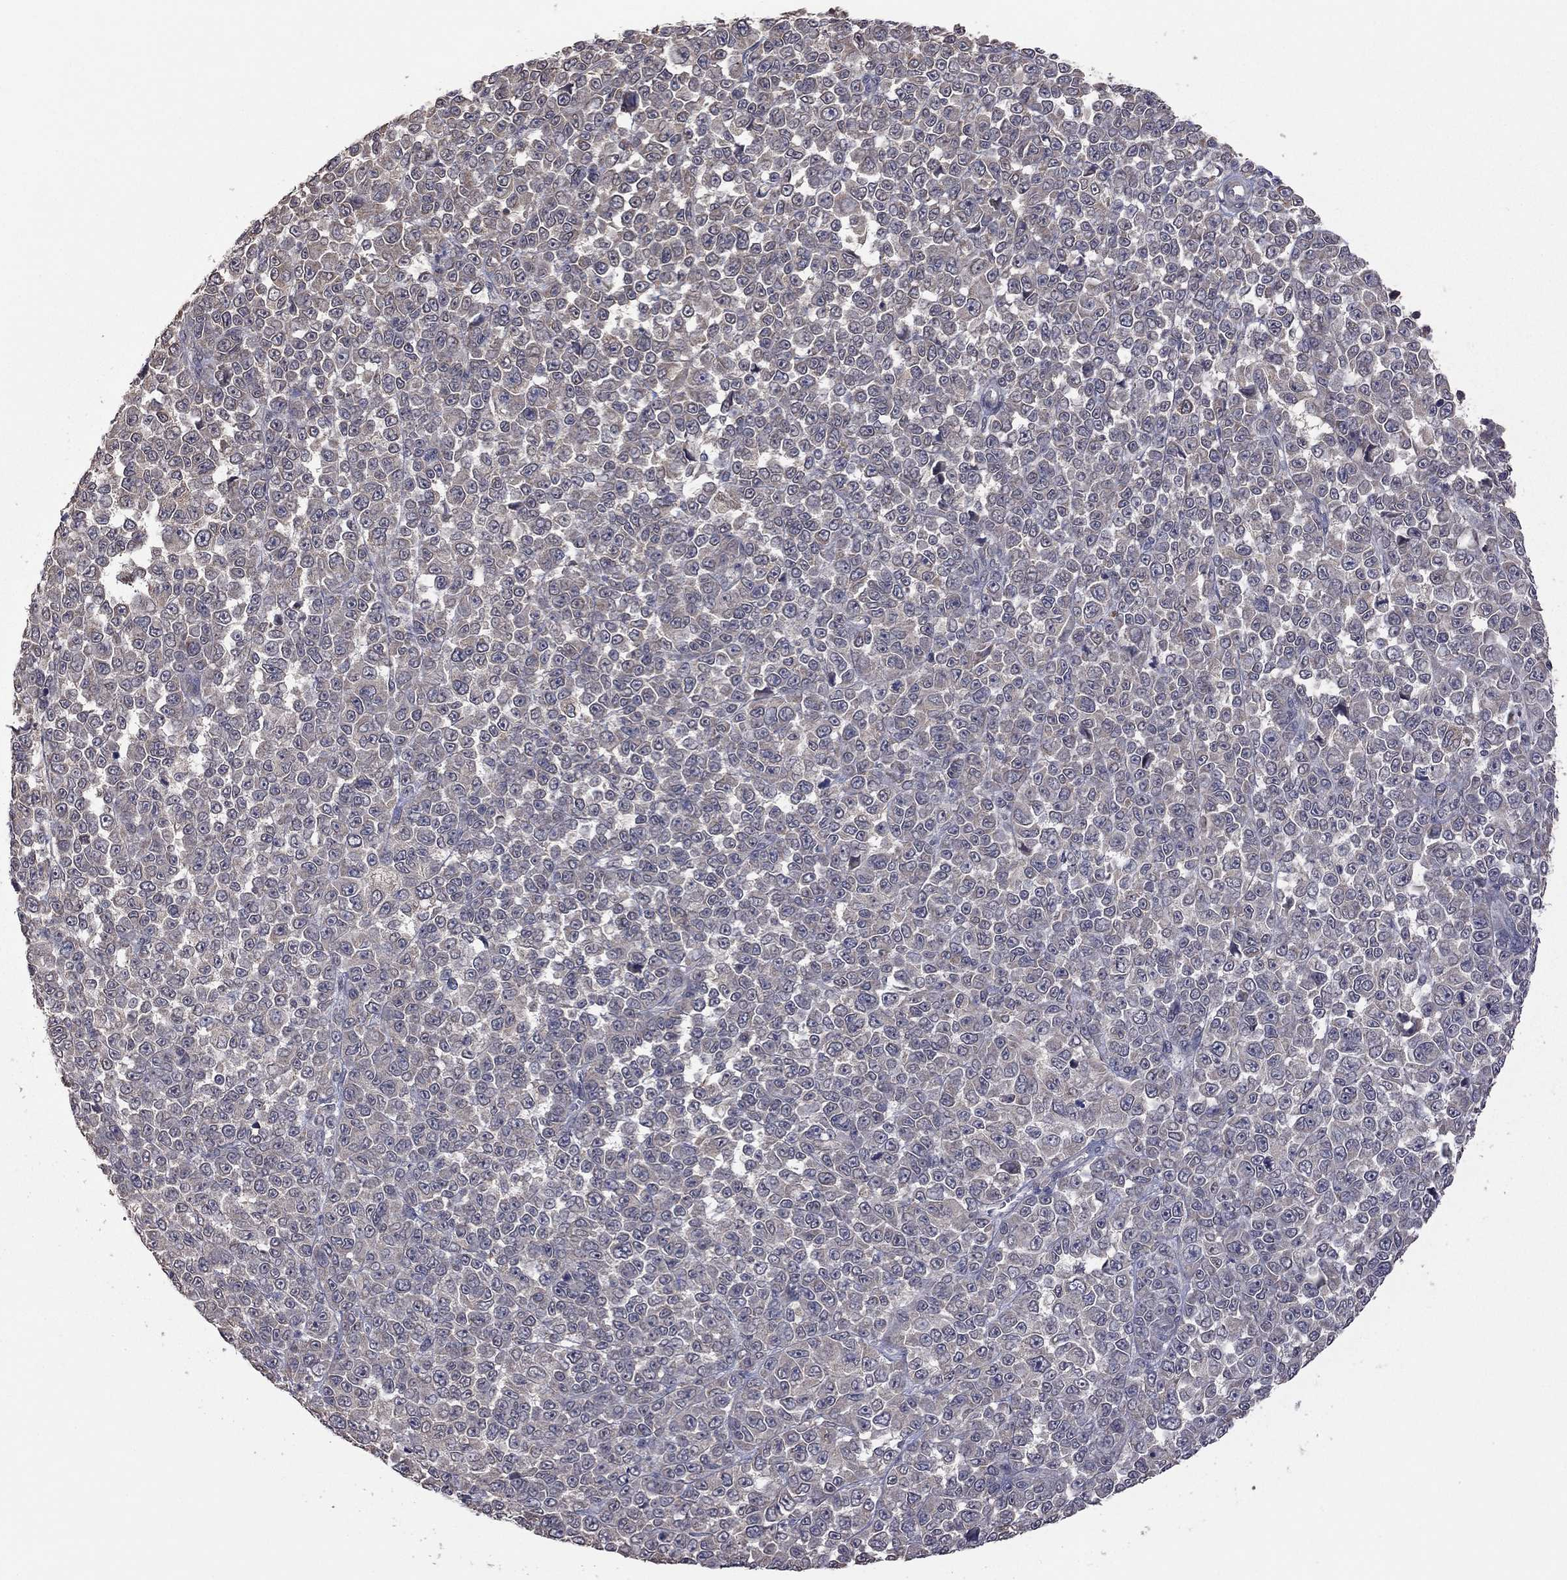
{"staining": {"intensity": "negative", "quantity": "none", "location": "none"}, "tissue": "melanoma", "cell_type": "Tumor cells", "image_type": "cancer", "snomed": [{"axis": "morphology", "description": "Malignant melanoma, NOS"}, {"axis": "topography", "description": "Skin"}], "caption": "Immunohistochemistry (IHC) of malignant melanoma shows no staining in tumor cells.", "gene": "TSNARE1", "patient": {"sex": "female", "age": 95}}